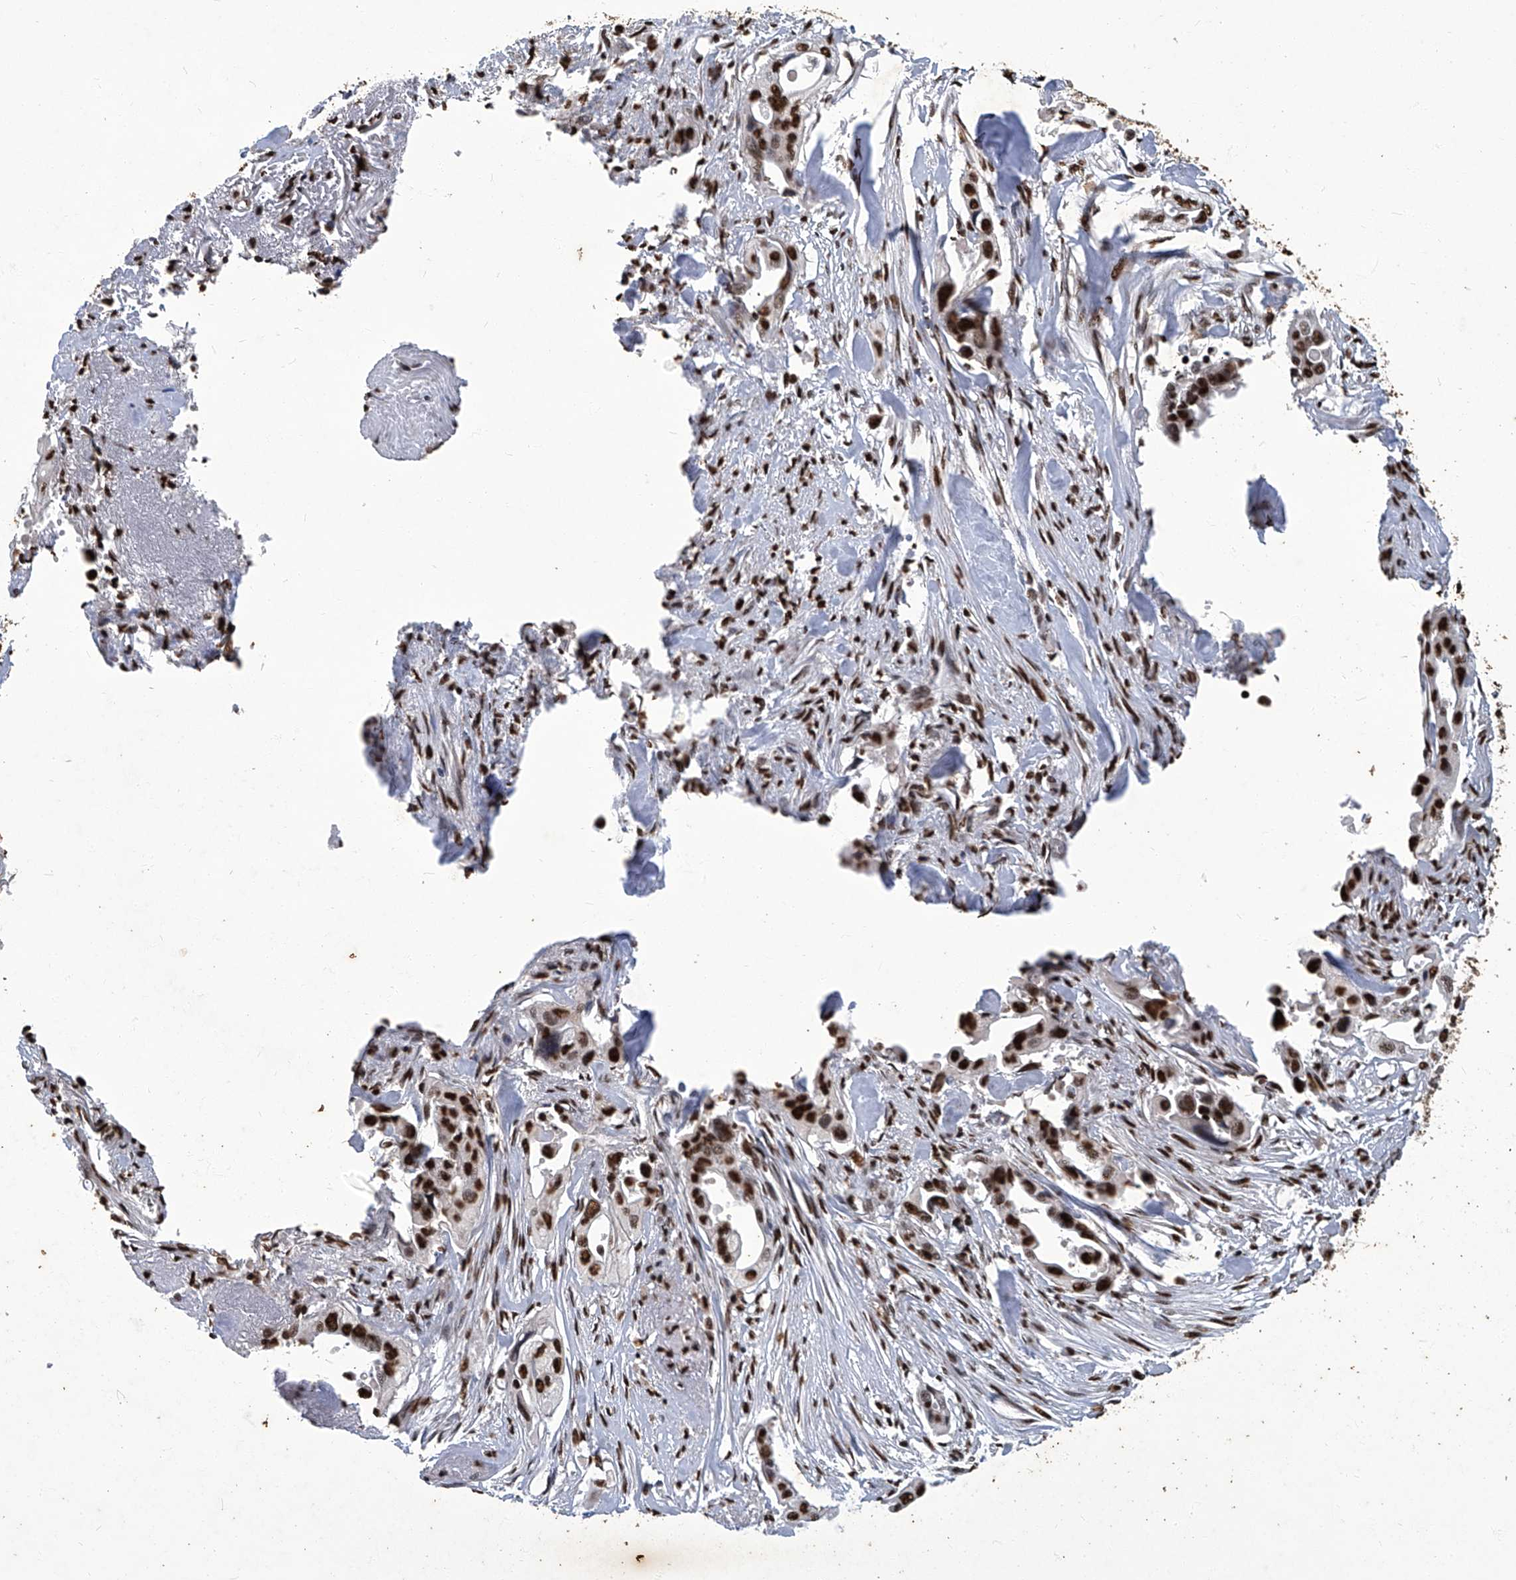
{"staining": {"intensity": "strong", "quantity": ">75%", "location": "nuclear"}, "tissue": "pancreatic cancer", "cell_type": "Tumor cells", "image_type": "cancer", "snomed": [{"axis": "morphology", "description": "Adenocarcinoma, NOS"}, {"axis": "topography", "description": "Pancreas"}], "caption": "Human adenocarcinoma (pancreatic) stained with a protein marker exhibits strong staining in tumor cells.", "gene": "HBP1", "patient": {"sex": "male", "age": 77}}